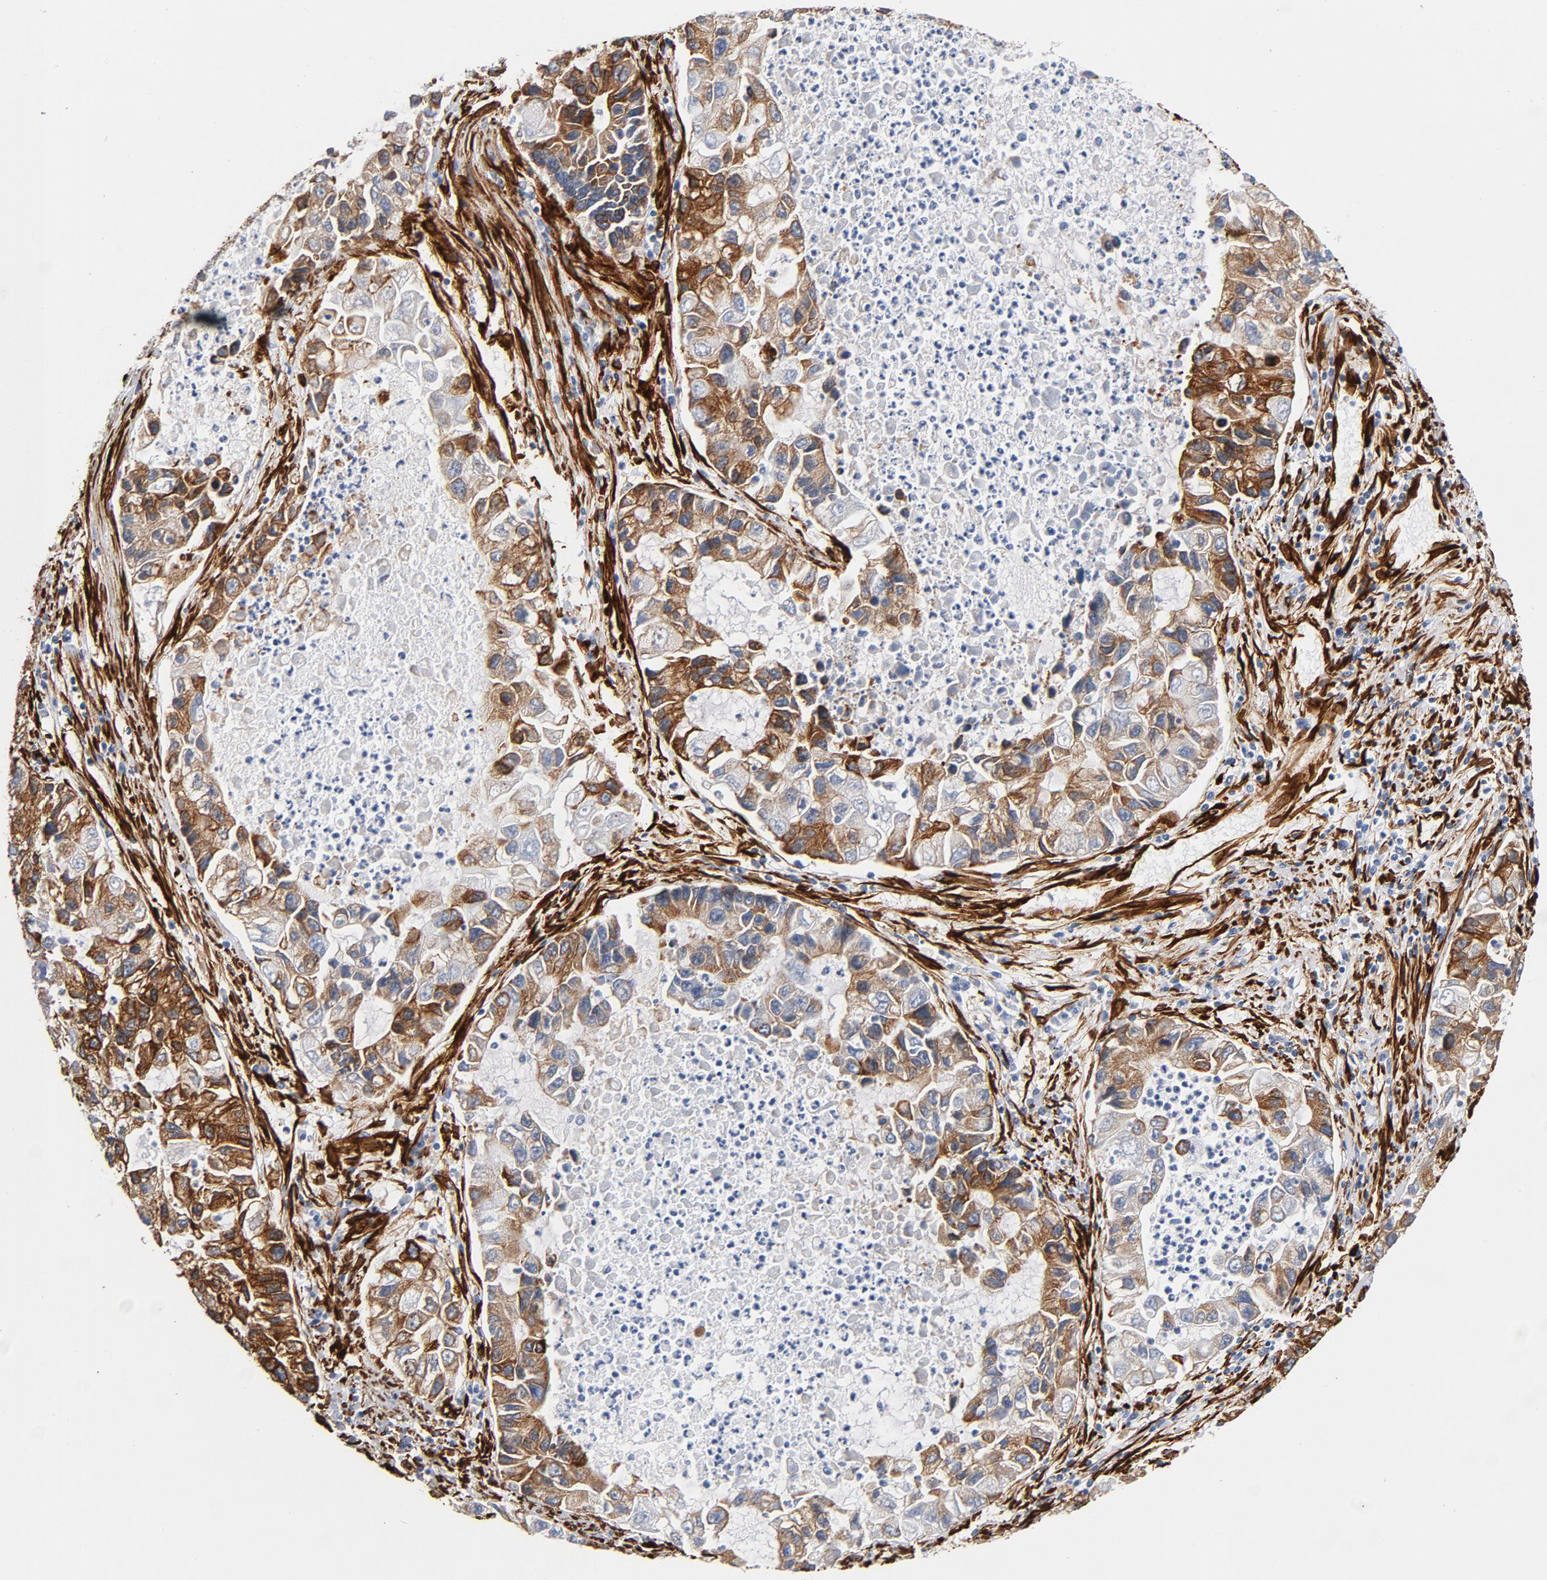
{"staining": {"intensity": "strong", "quantity": ">75%", "location": "cytoplasmic/membranous"}, "tissue": "lung cancer", "cell_type": "Tumor cells", "image_type": "cancer", "snomed": [{"axis": "morphology", "description": "Adenocarcinoma, NOS"}, {"axis": "topography", "description": "Lung"}], "caption": "Immunohistochemistry (IHC) image of human lung cancer stained for a protein (brown), which reveals high levels of strong cytoplasmic/membranous staining in about >75% of tumor cells.", "gene": "SERPINH1", "patient": {"sex": "female", "age": 51}}